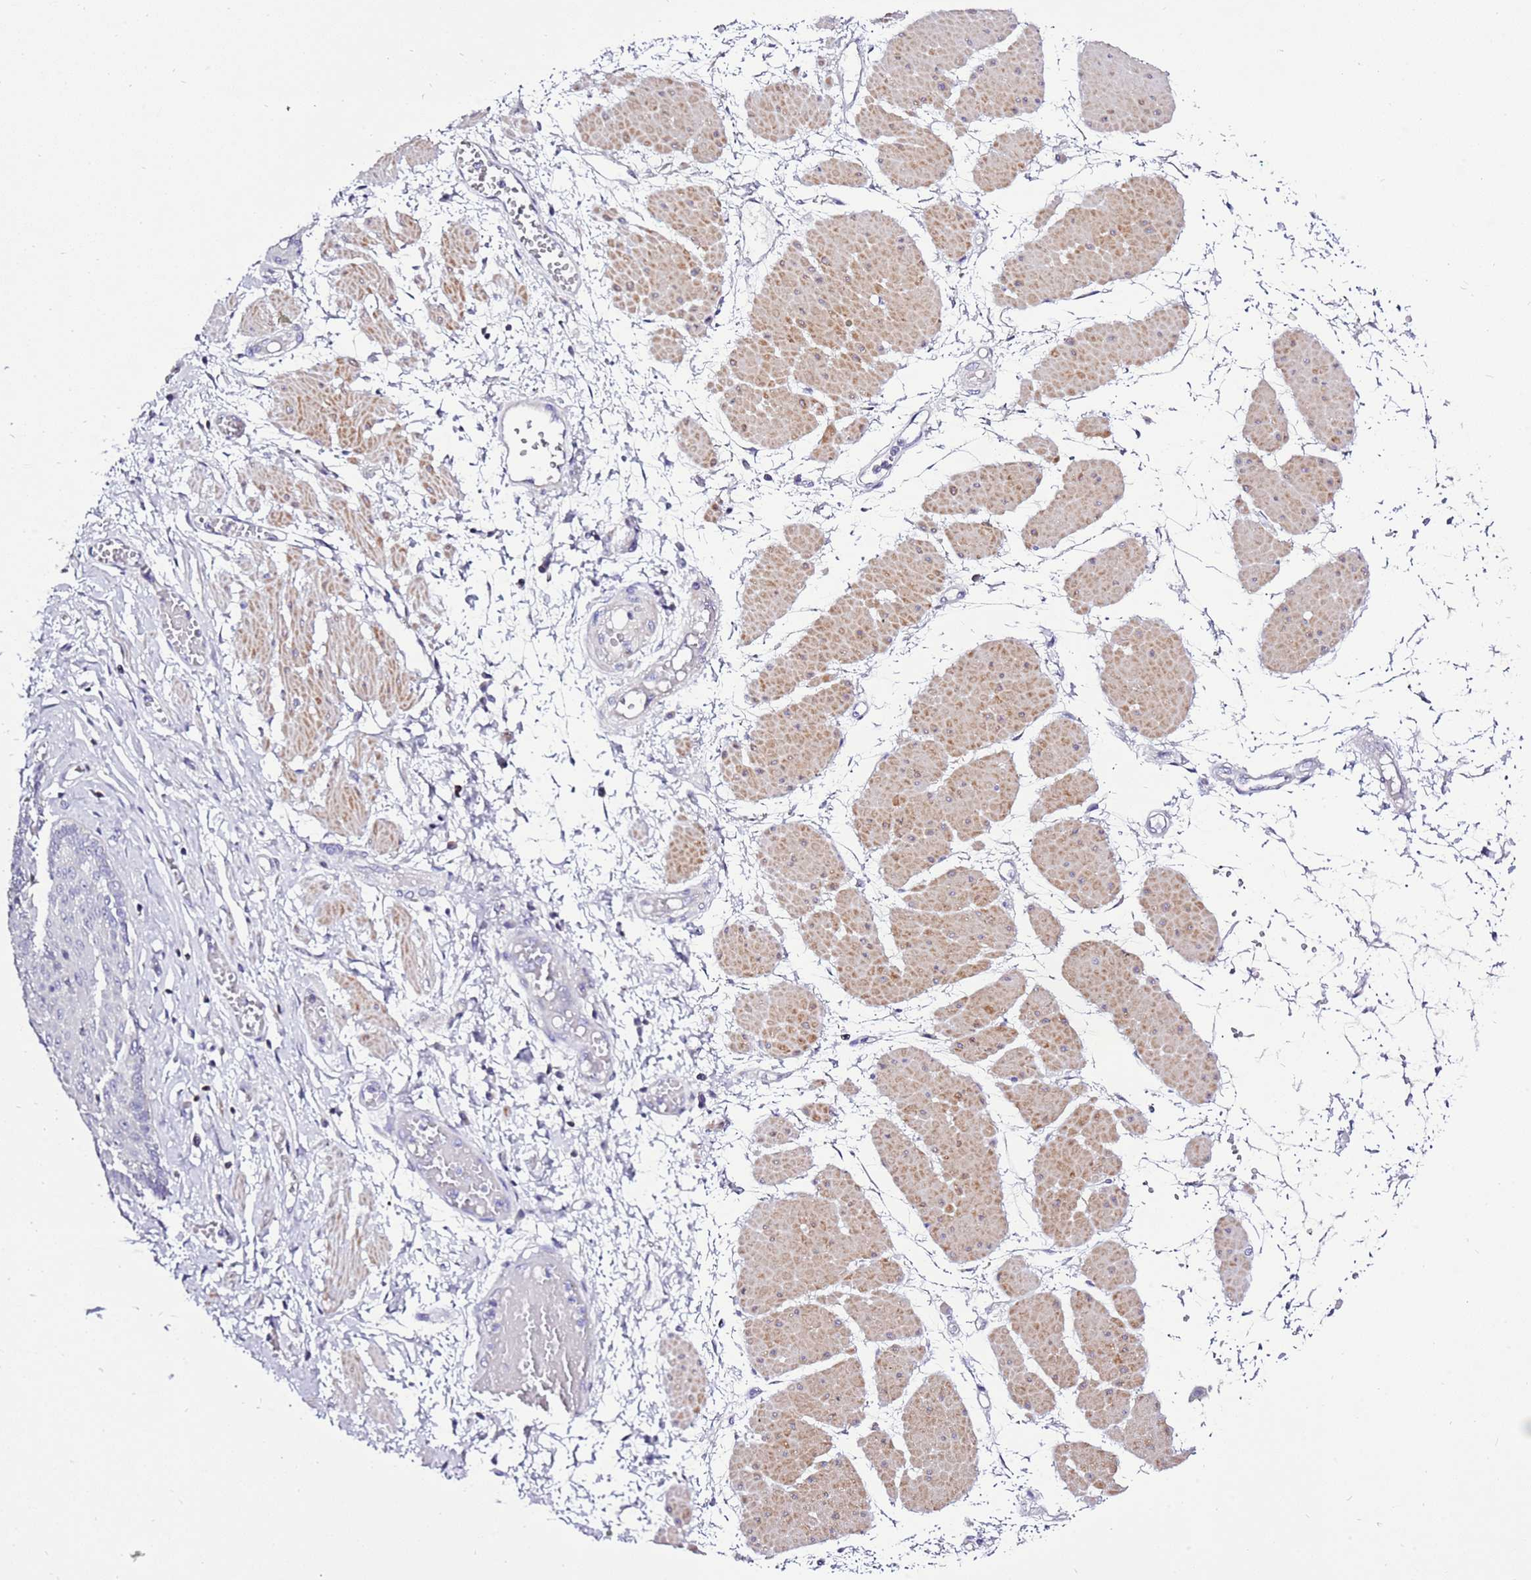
{"staining": {"intensity": "negative", "quantity": "none", "location": "none"}, "tissue": "esophagus", "cell_type": "Squamous epithelial cells", "image_type": "normal", "snomed": [{"axis": "morphology", "description": "Normal tissue, NOS"}, {"axis": "topography", "description": "Esophagus"}], "caption": "Photomicrograph shows no protein staining in squamous epithelial cells of unremarkable esophagus. Nuclei are stained in blue.", "gene": "GLCE", "patient": {"sex": "male", "age": 60}}